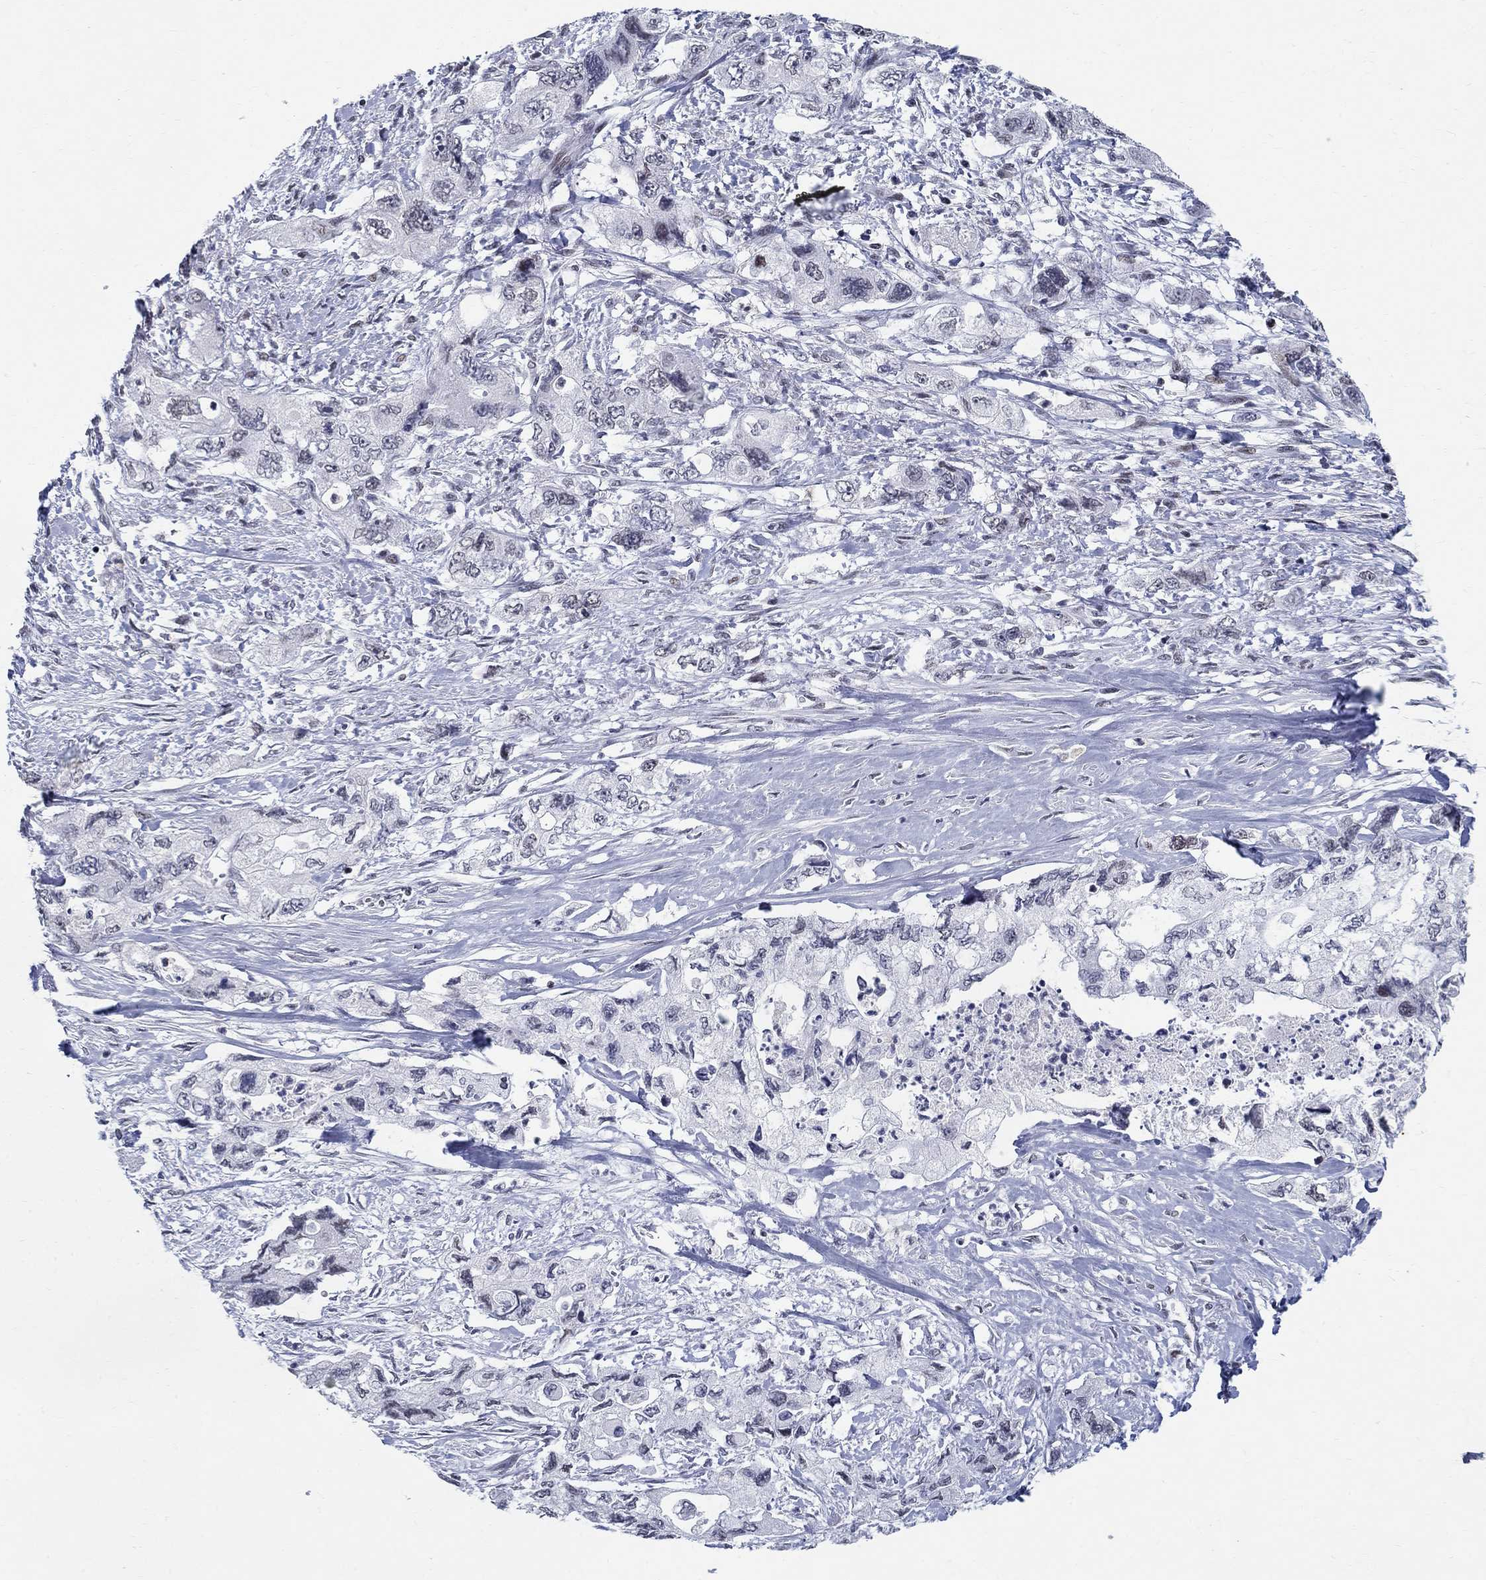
{"staining": {"intensity": "negative", "quantity": "none", "location": "none"}, "tissue": "pancreatic cancer", "cell_type": "Tumor cells", "image_type": "cancer", "snomed": [{"axis": "morphology", "description": "Adenocarcinoma, NOS"}, {"axis": "topography", "description": "Pancreas"}], "caption": "High power microscopy micrograph of an immunohistochemistry micrograph of pancreatic cancer, revealing no significant expression in tumor cells. Brightfield microscopy of immunohistochemistry (IHC) stained with DAB (brown) and hematoxylin (blue), captured at high magnification.", "gene": "BHLHE22", "patient": {"sex": "female", "age": 73}}